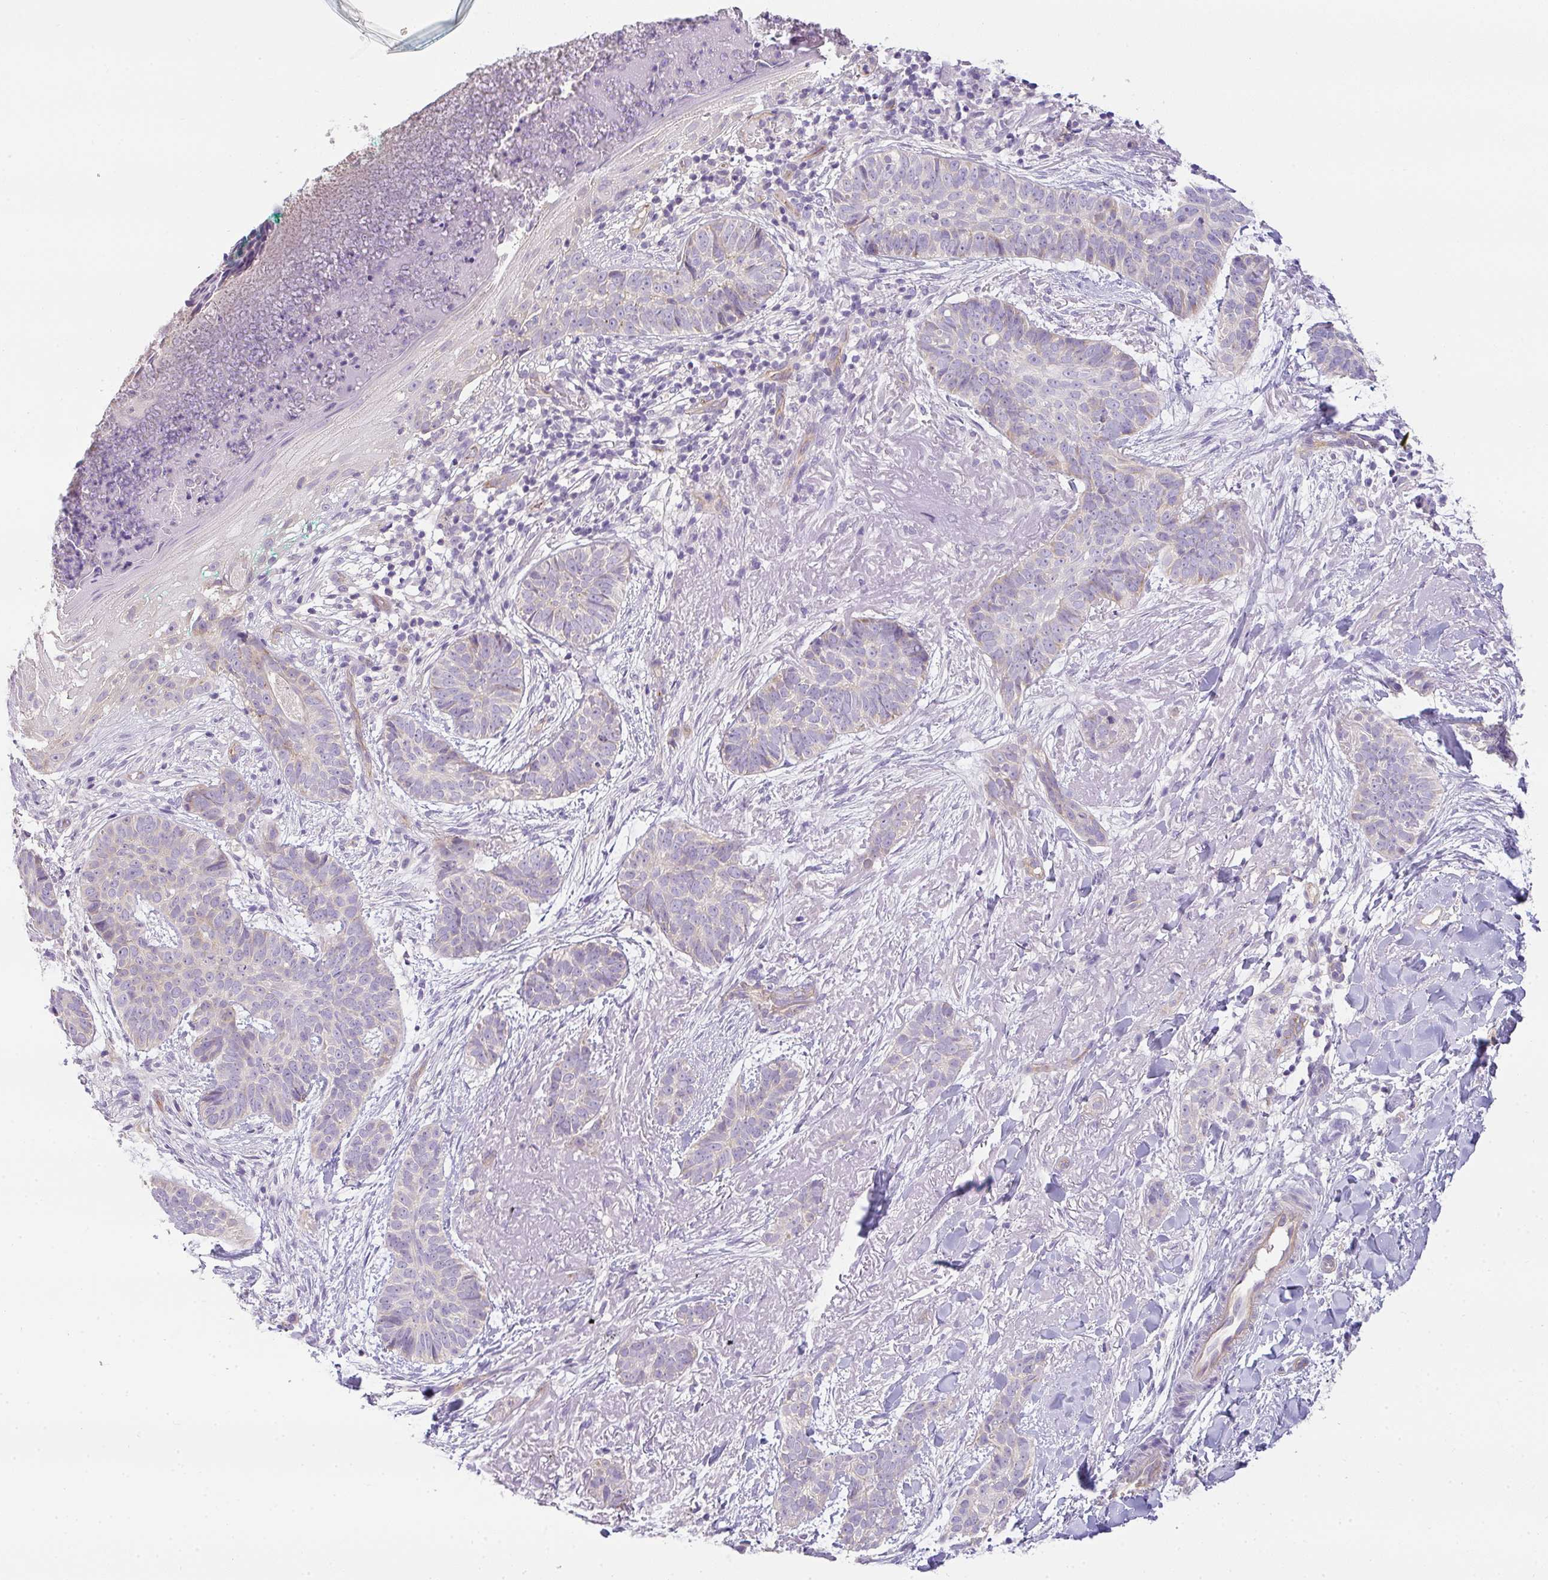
{"staining": {"intensity": "weak", "quantity": "<25%", "location": "cytoplasmic/membranous"}, "tissue": "skin cancer", "cell_type": "Tumor cells", "image_type": "cancer", "snomed": [{"axis": "morphology", "description": "Basal cell carcinoma"}, {"axis": "topography", "description": "Skin"}, {"axis": "topography", "description": "Skin of face"}, {"axis": "topography", "description": "Skin of nose"}], "caption": "An immunohistochemistry photomicrograph of skin cancer (basal cell carcinoma) is shown. There is no staining in tumor cells of skin cancer (basal cell carcinoma).", "gene": "FILIP1", "patient": {"sex": "female", "age": 86}}